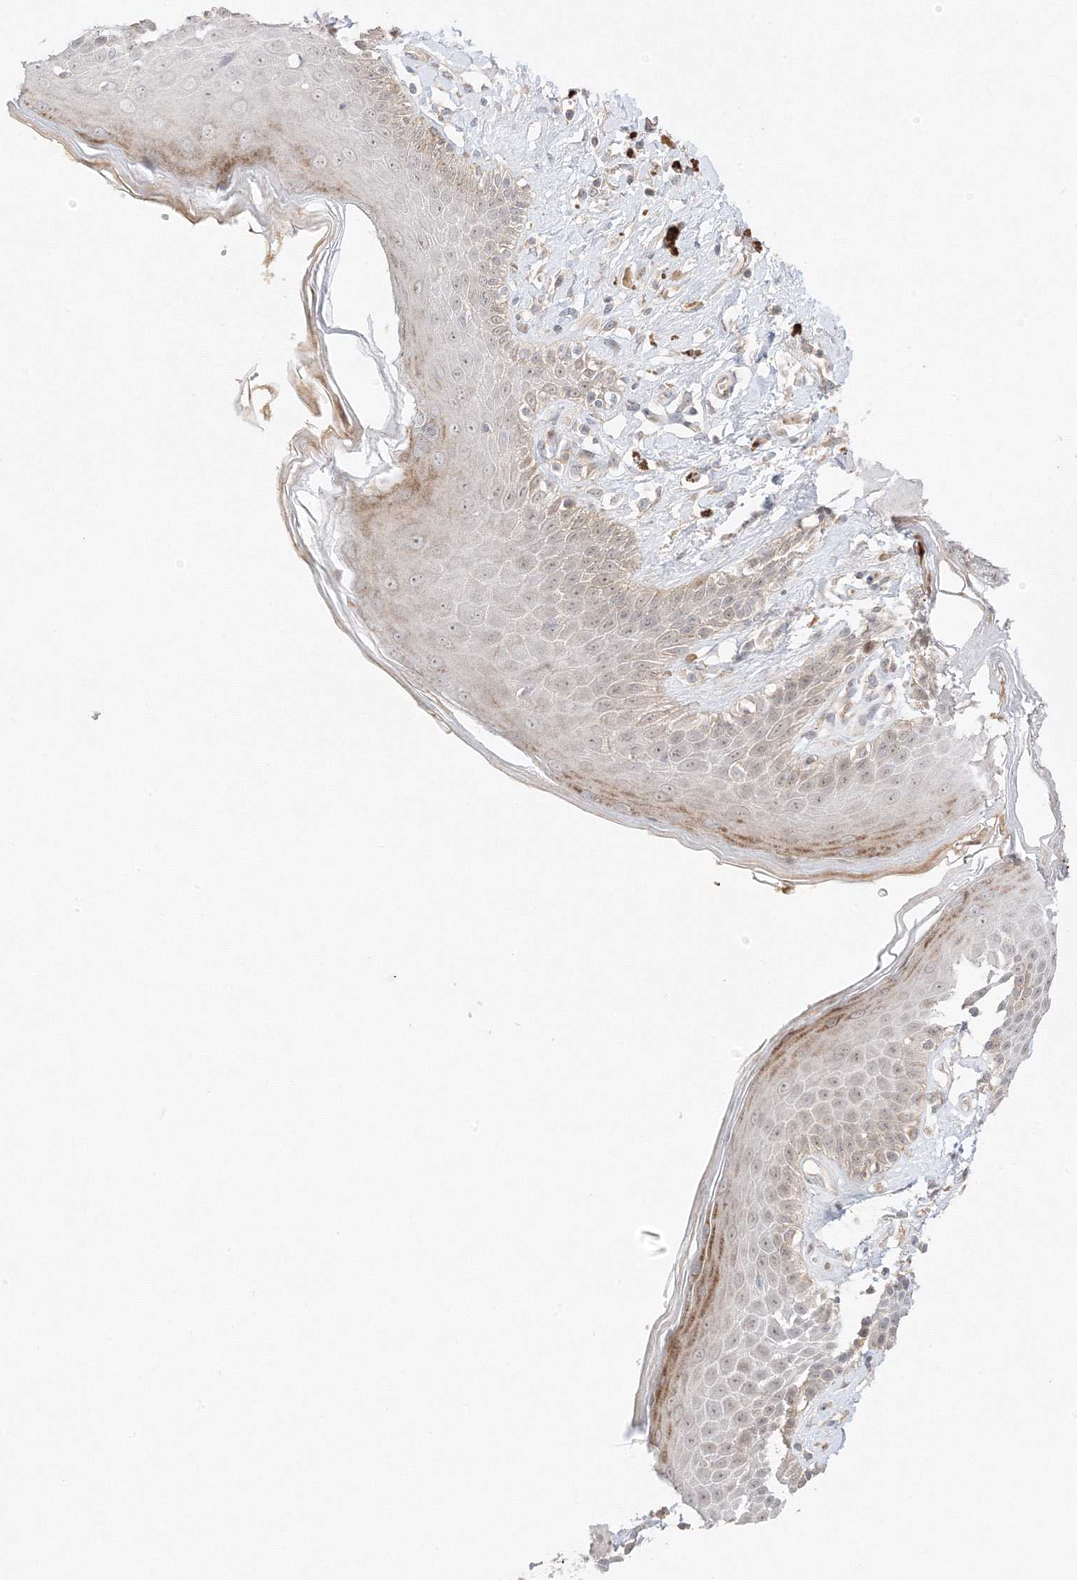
{"staining": {"intensity": "moderate", "quantity": ">75%", "location": "nuclear"}, "tissue": "skin", "cell_type": "Epidermal cells", "image_type": "normal", "snomed": [{"axis": "morphology", "description": "Normal tissue, NOS"}, {"axis": "topography", "description": "Anal"}], "caption": "Immunohistochemistry (DAB) staining of unremarkable skin exhibits moderate nuclear protein expression in approximately >75% of epidermal cells.", "gene": "ETAA1", "patient": {"sex": "female", "age": 78}}